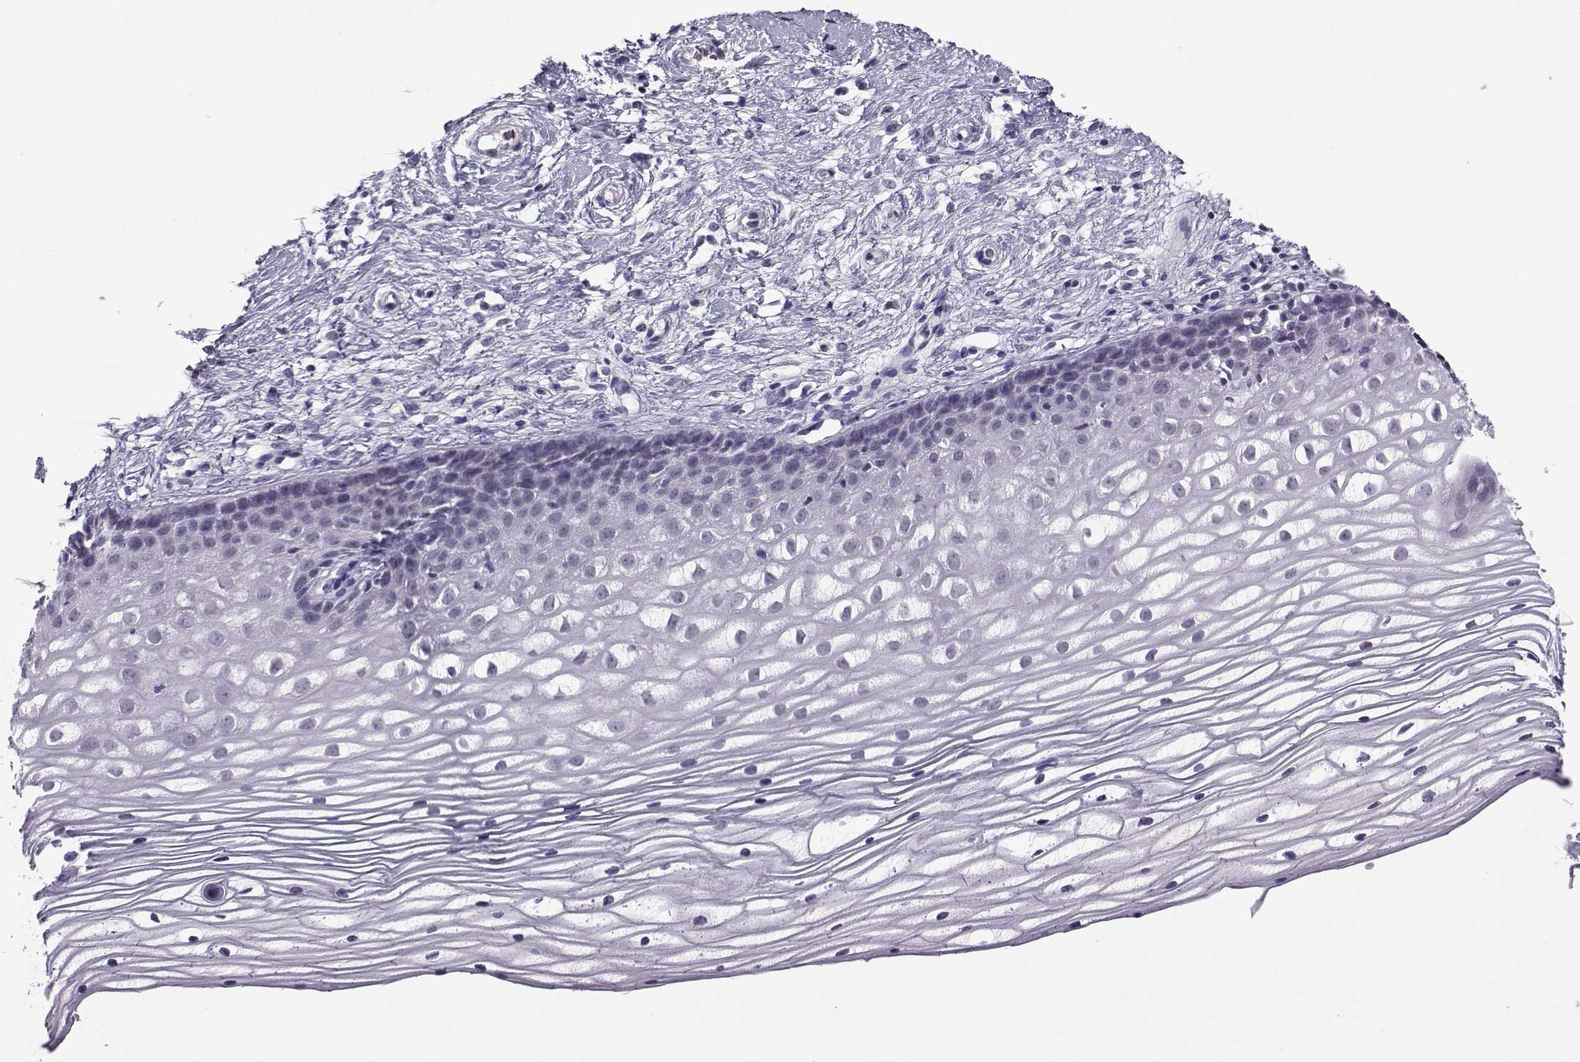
{"staining": {"intensity": "negative", "quantity": "none", "location": "none"}, "tissue": "cervix", "cell_type": "Glandular cells", "image_type": "normal", "snomed": [{"axis": "morphology", "description": "Normal tissue, NOS"}, {"axis": "topography", "description": "Cervix"}], "caption": "Immunohistochemical staining of unremarkable human cervix demonstrates no significant expression in glandular cells.", "gene": "LRFN2", "patient": {"sex": "female", "age": 40}}